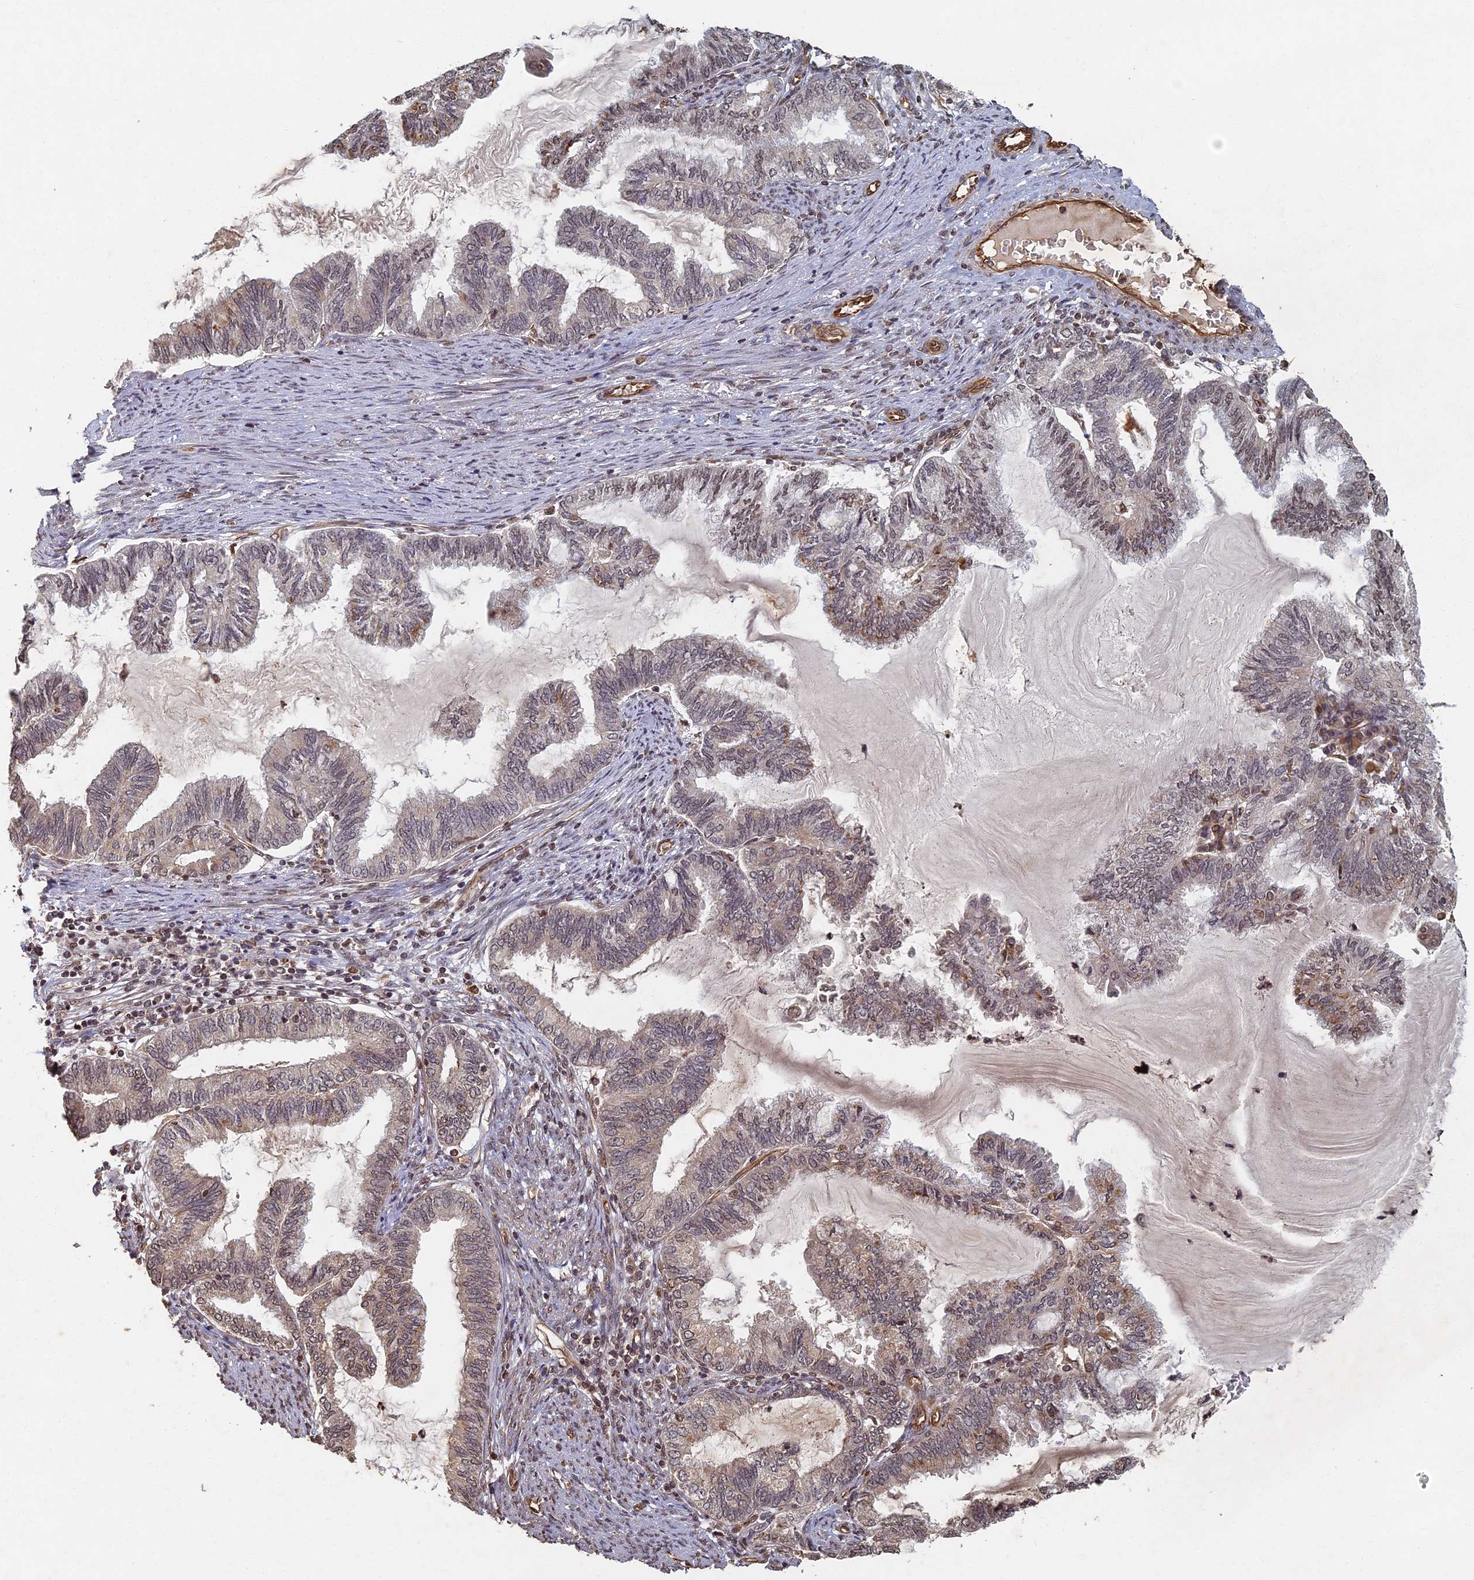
{"staining": {"intensity": "weak", "quantity": "25%-75%", "location": "cytoplasmic/membranous,nuclear"}, "tissue": "endometrial cancer", "cell_type": "Tumor cells", "image_type": "cancer", "snomed": [{"axis": "morphology", "description": "Adenocarcinoma, NOS"}, {"axis": "topography", "description": "Endometrium"}], "caption": "Immunohistochemistry (IHC) staining of adenocarcinoma (endometrial), which displays low levels of weak cytoplasmic/membranous and nuclear positivity in about 25%-75% of tumor cells indicating weak cytoplasmic/membranous and nuclear protein positivity. The staining was performed using DAB (brown) for protein detection and nuclei were counterstained in hematoxylin (blue).", "gene": "ABCB10", "patient": {"sex": "female", "age": 86}}